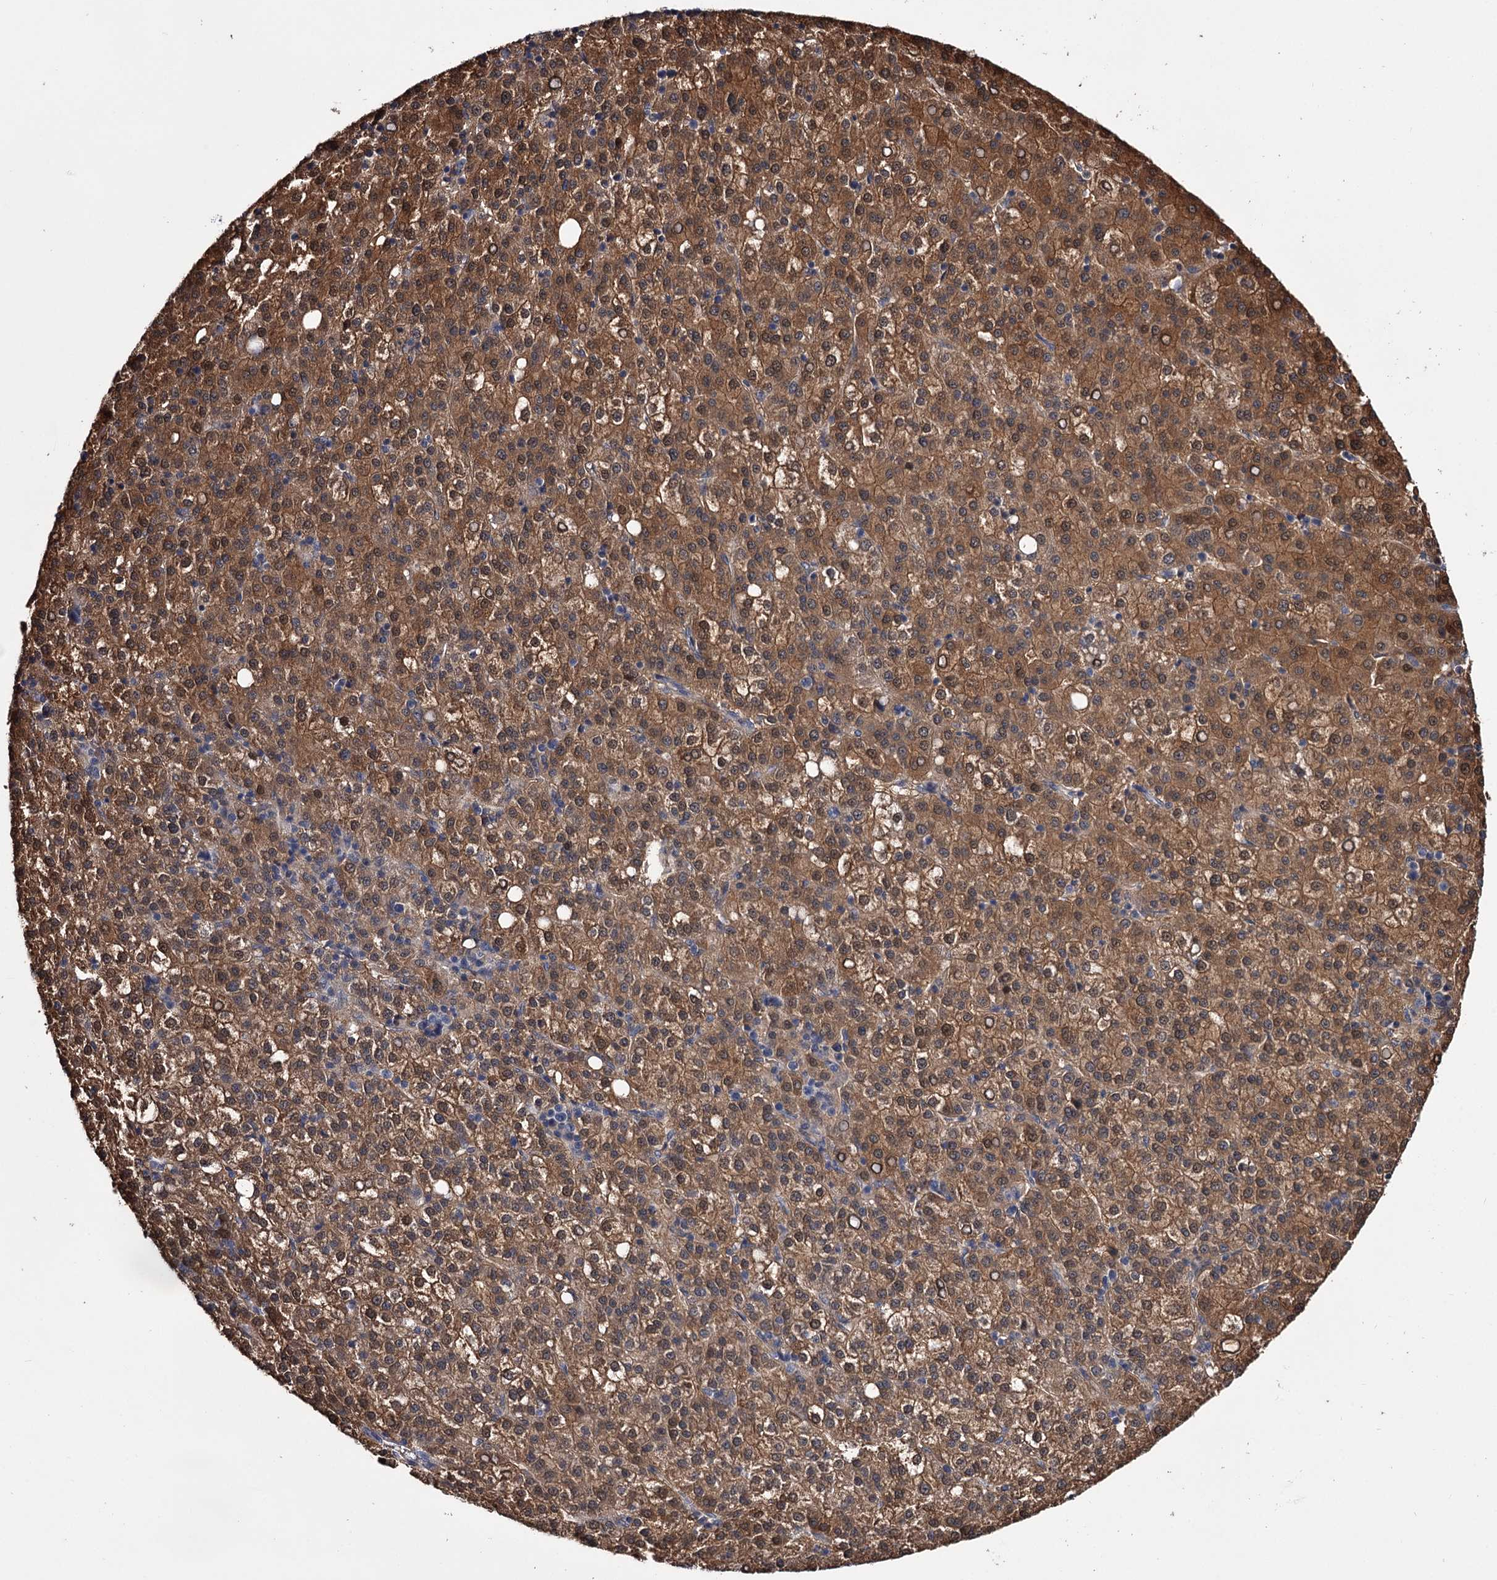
{"staining": {"intensity": "moderate", "quantity": ">75%", "location": "cytoplasmic/membranous,nuclear"}, "tissue": "liver cancer", "cell_type": "Tumor cells", "image_type": "cancer", "snomed": [{"axis": "morphology", "description": "Carcinoma, Hepatocellular, NOS"}, {"axis": "topography", "description": "Liver"}], "caption": "Human hepatocellular carcinoma (liver) stained with a brown dye exhibits moderate cytoplasmic/membranous and nuclear positive positivity in about >75% of tumor cells.", "gene": "GSTO1", "patient": {"sex": "female", "age": 58}}